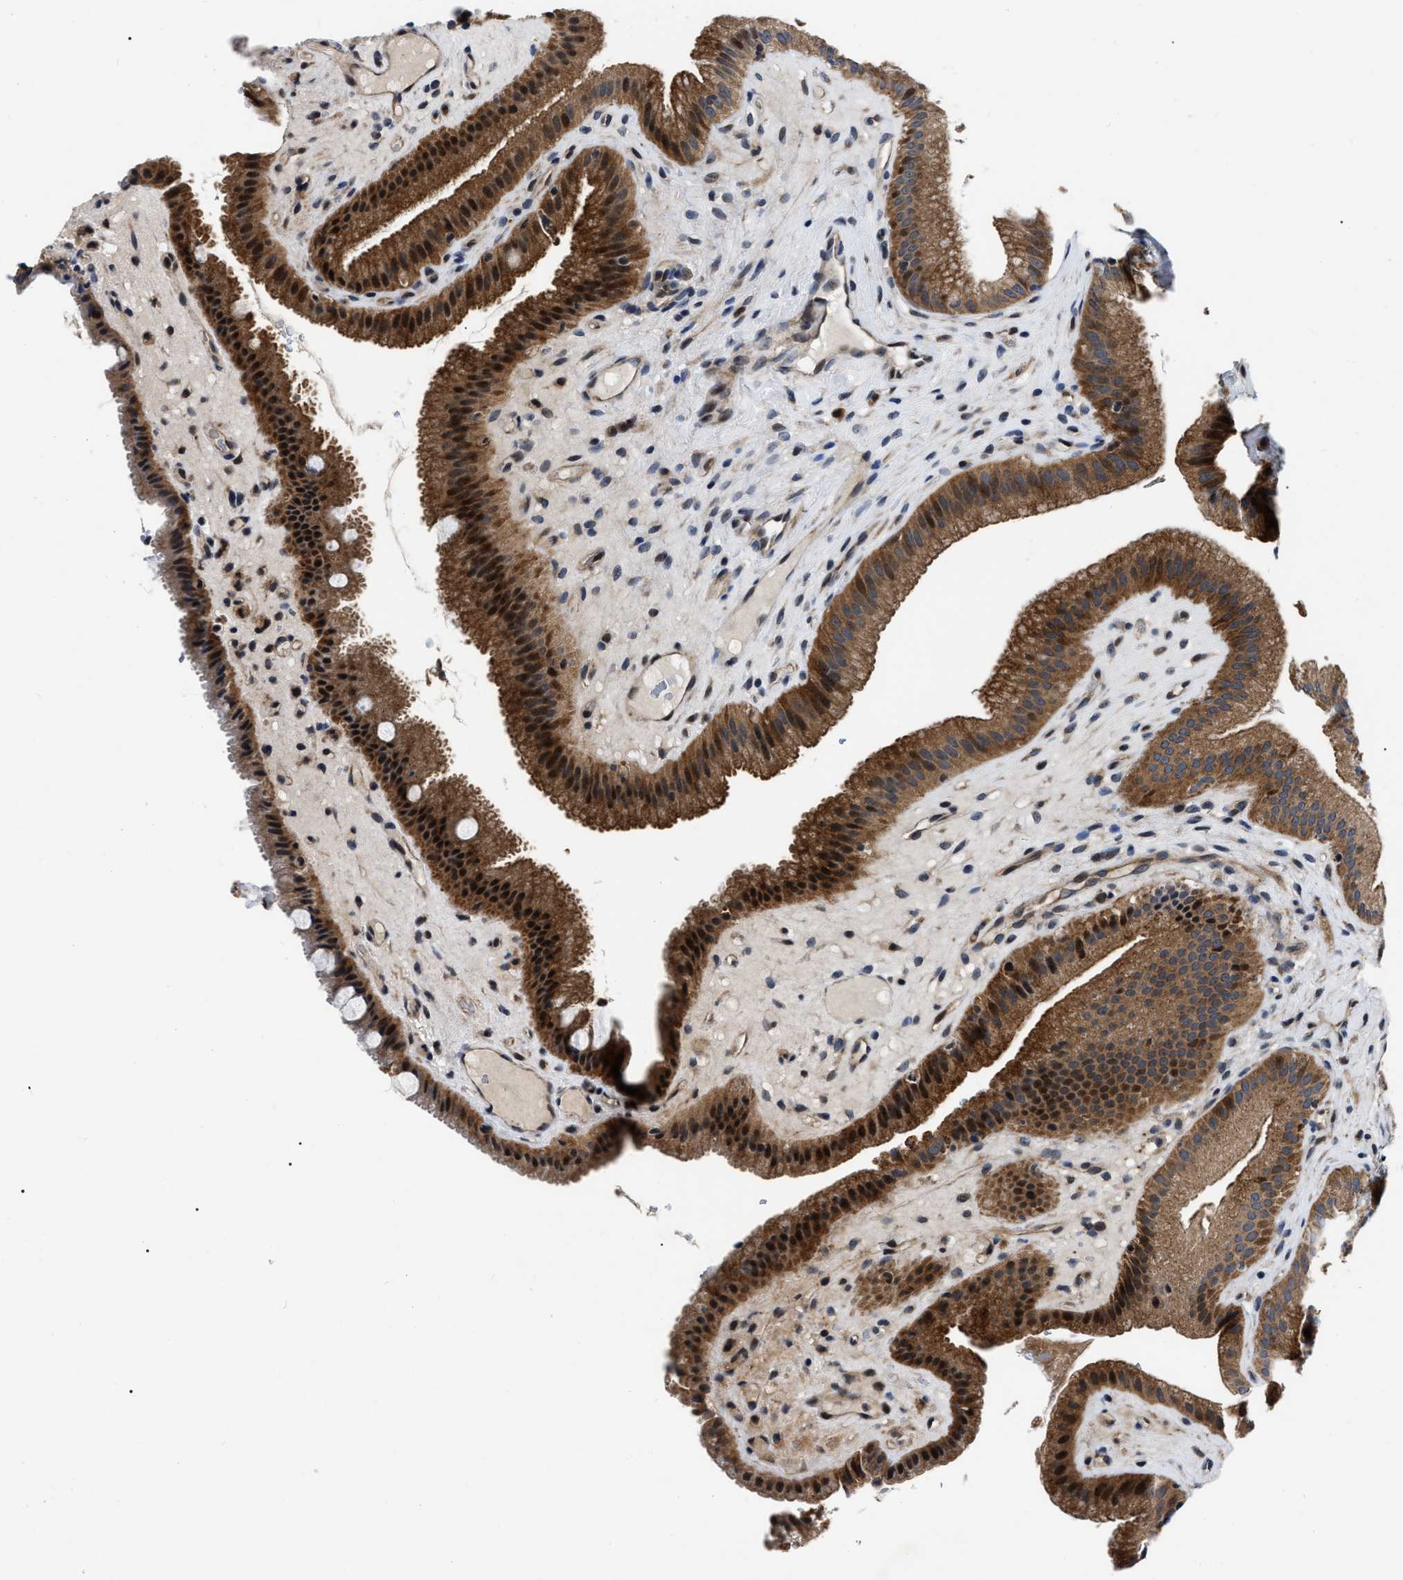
{"staining": {"intensity": "strong", "quantity": ">75%", "location": "cytoplasmic/membranous,nuclear"}, "tissue": "gallbladder", "cell_type": "Glandular cells", "image_type": "normal", "snomed": [{"axis": "morphology", "description": "Normal tissue, NOS"}, {"axis": "topography", "description": "Gallbladder"}], "caption": "Protein staining of unremarkable gallbladder exhibits strong cytoplasmic/membranous,nuclear positivity in approximately >75% of glandular cells. (Stains: DAB (3,3'-diaminobenzidine) in brown, nuclei in blue, Microscopy: brightfield microscopy at high magnification).", "gene": "PPWD1", "patient": {"sex": "male", "age": 49}}